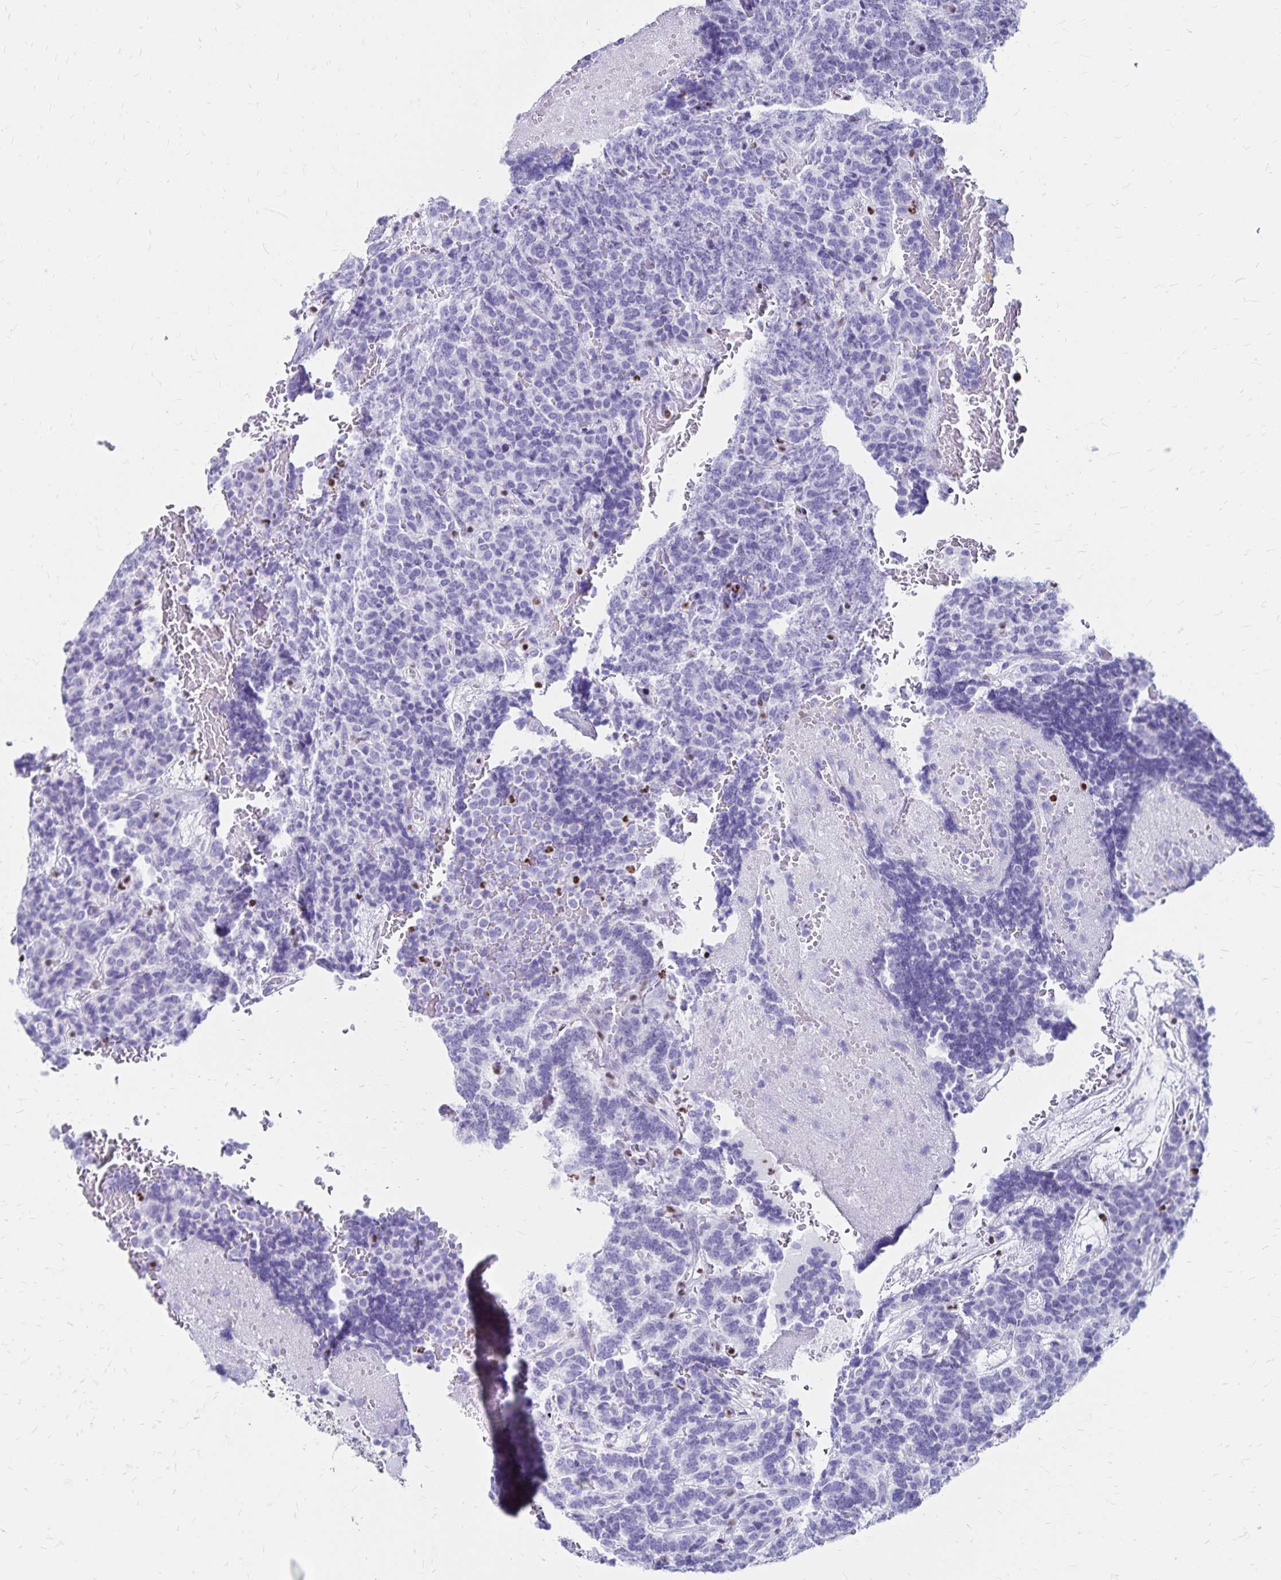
{"staining": {"intensity": "negative", "quantity": "none", "location": "none"}, "tissue": "carcinoid", "cell_type": "Tumor cells", "image_type": "cancer", "snomed": [{"axis": "morphology", "description": "Carcinoid, malignant, NOS"}, {"axis": "topography", "description": "Pancreas"}], "caption": "This is an immunohistochemistry (IHC) image of malignant carcinoid. There is no positivity in tumor cells.", "gene": "IKZF1", "patient": {"sex": "male", "age": 36}}